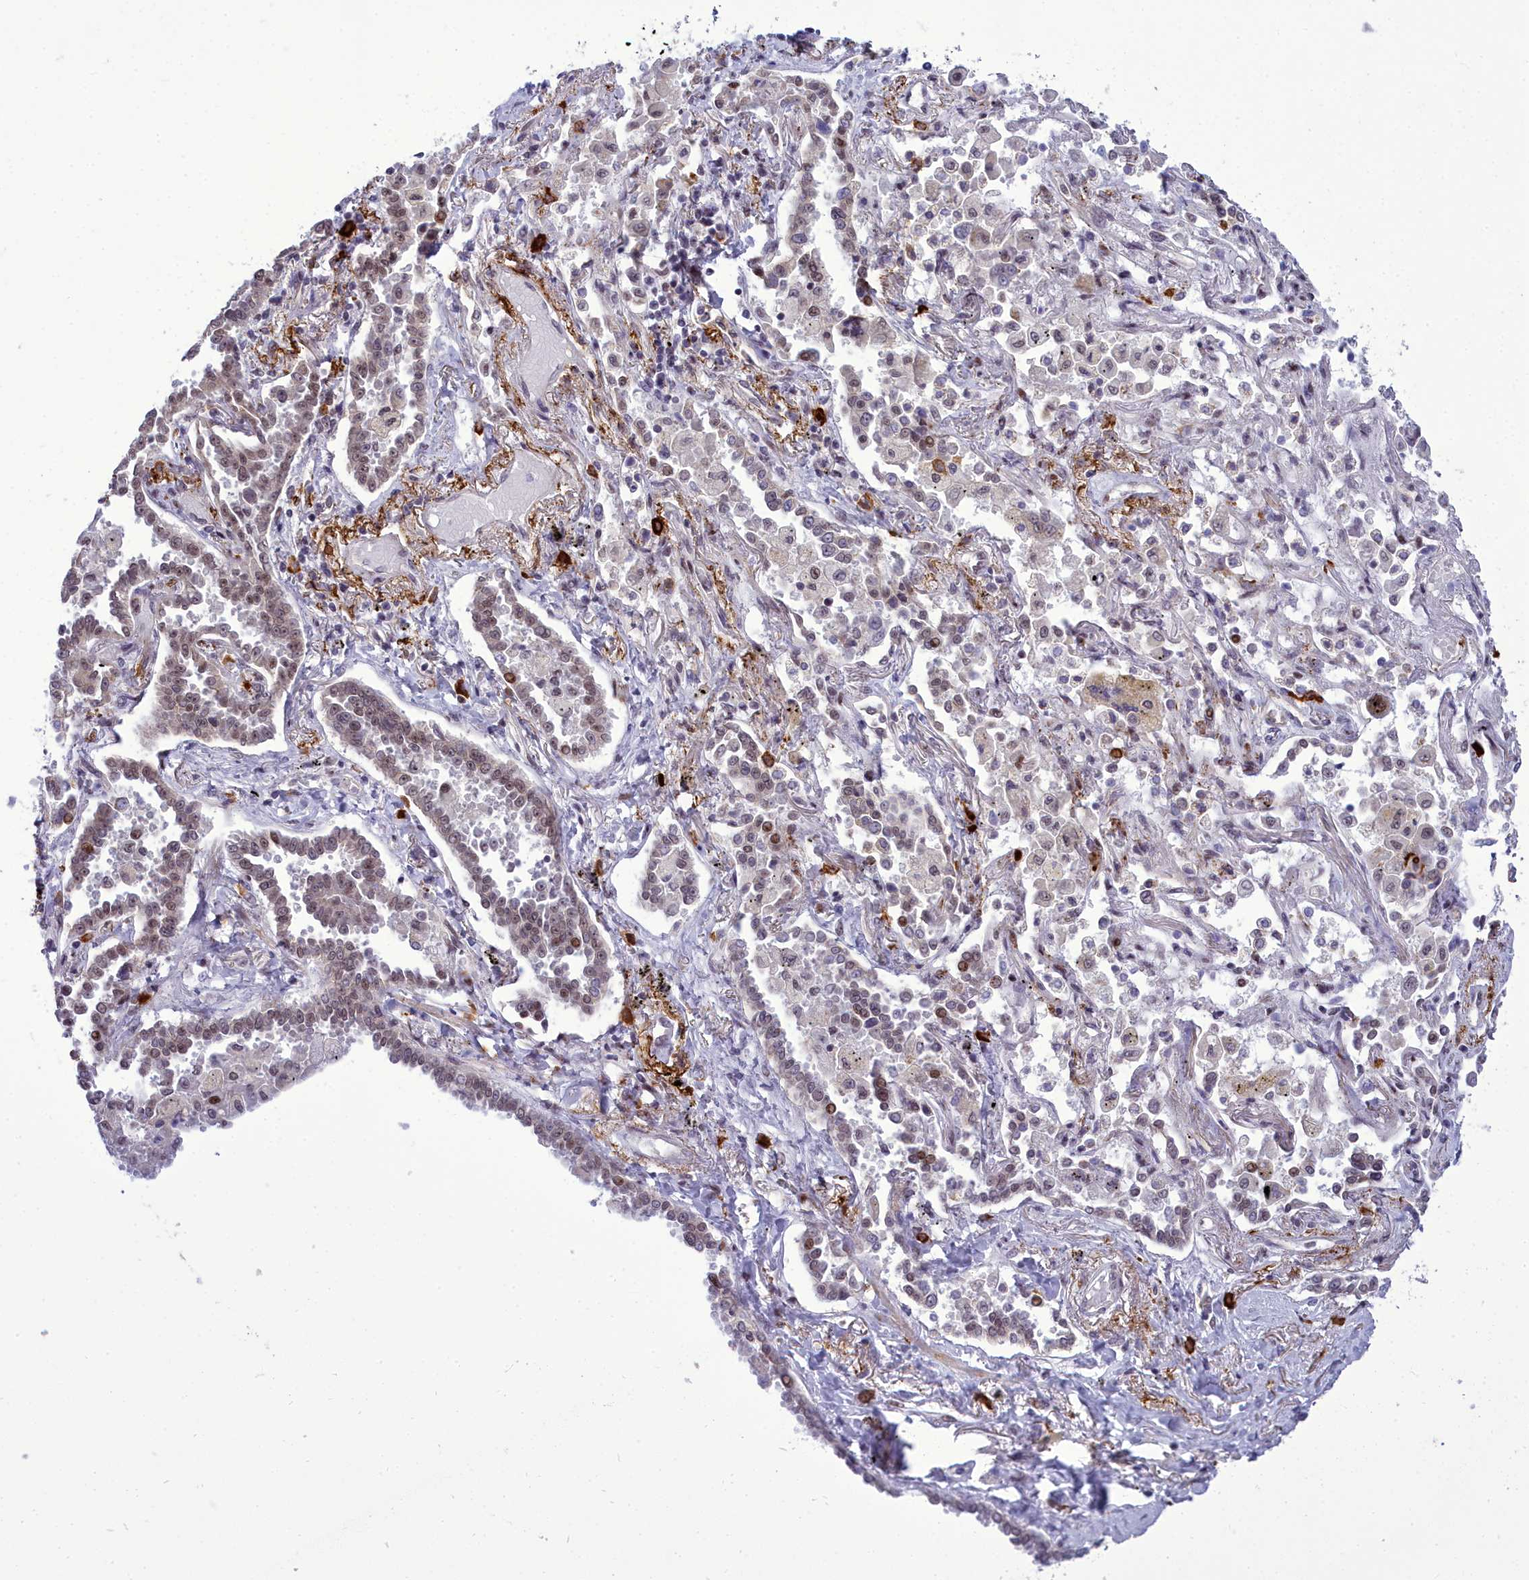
{"staining": {"intensity": "moderate", "quantity": "25%-75%", "location": "cytoplasmic/membranous,nuclear"}, "tissue": "lung cancer", "cell_type": "Tumor cells", "image_type": "cancer", "snomed": [{"axis": "morphology", "description": "Adenocarcinoma, NOS"}, {"axis": "topography", "description": "Lung"}], "caption": "DAB (3,3'-diaminobenzidine) immunohistochemical staining of human lung cancer (adenocarcinoma) demonstrates moderate cytoplasmic/membranous and nuclear protein staining in approximately 25%-75% of tumor cells.", "gene": "CEACAM19", "patient": {"sex": "male", "age": 67}}